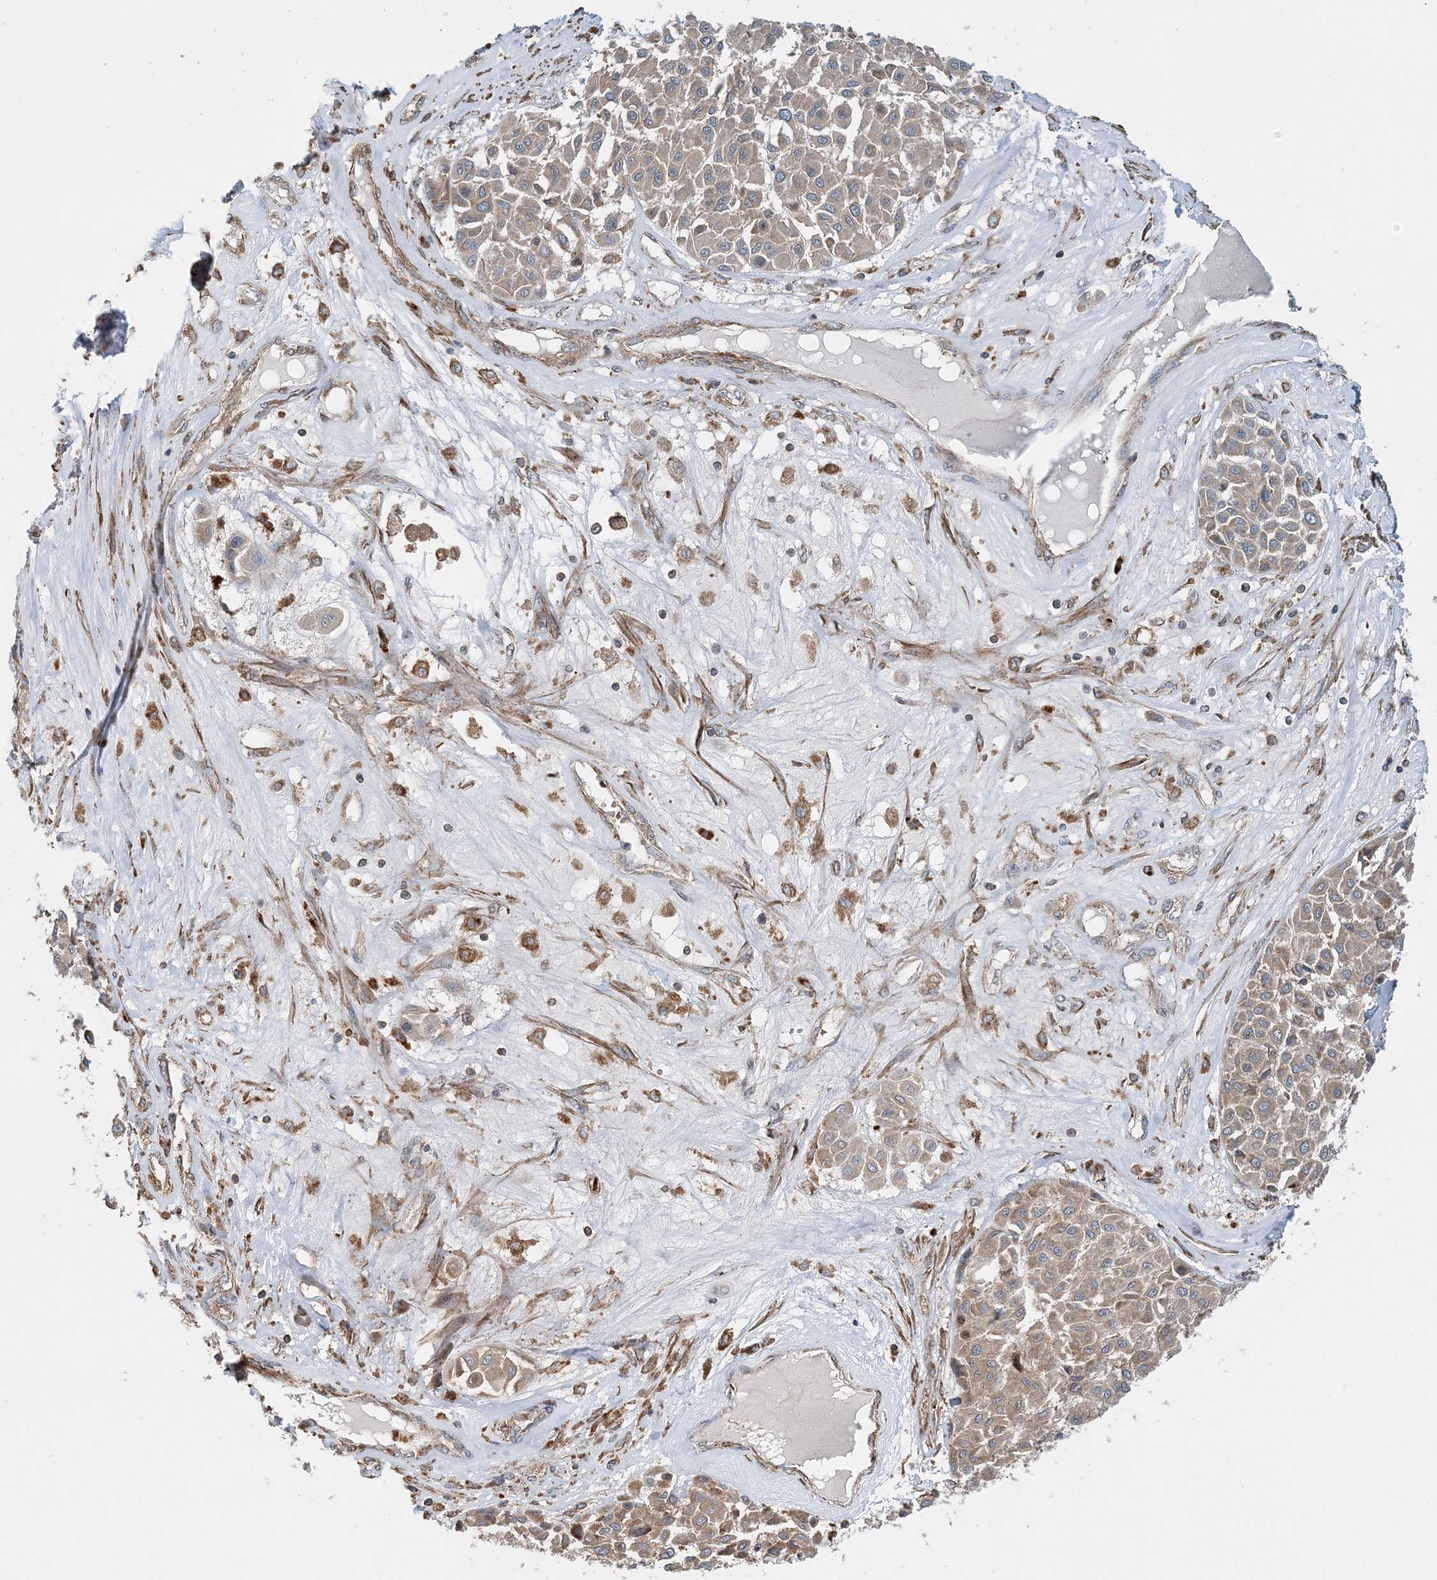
{"staining": {"intensity": "weak", "quantity": ">75%", "location": "cytoplasmic/membranous"}, "tissue": "melanoma", "cell_type": "Tumor cells", "image_type": "cancer", "snomed": [{"axis": "morphology", "description": "Malignant melanoma, Metastatic site"}, {"axis": "topography", "description": "Soft tissue"}], "caption": "Human melanoma stained with a protein marker shows weak staining in tumor cells.", "gene": "TTI1", "patient": {"sex": "male", "age": 41}}